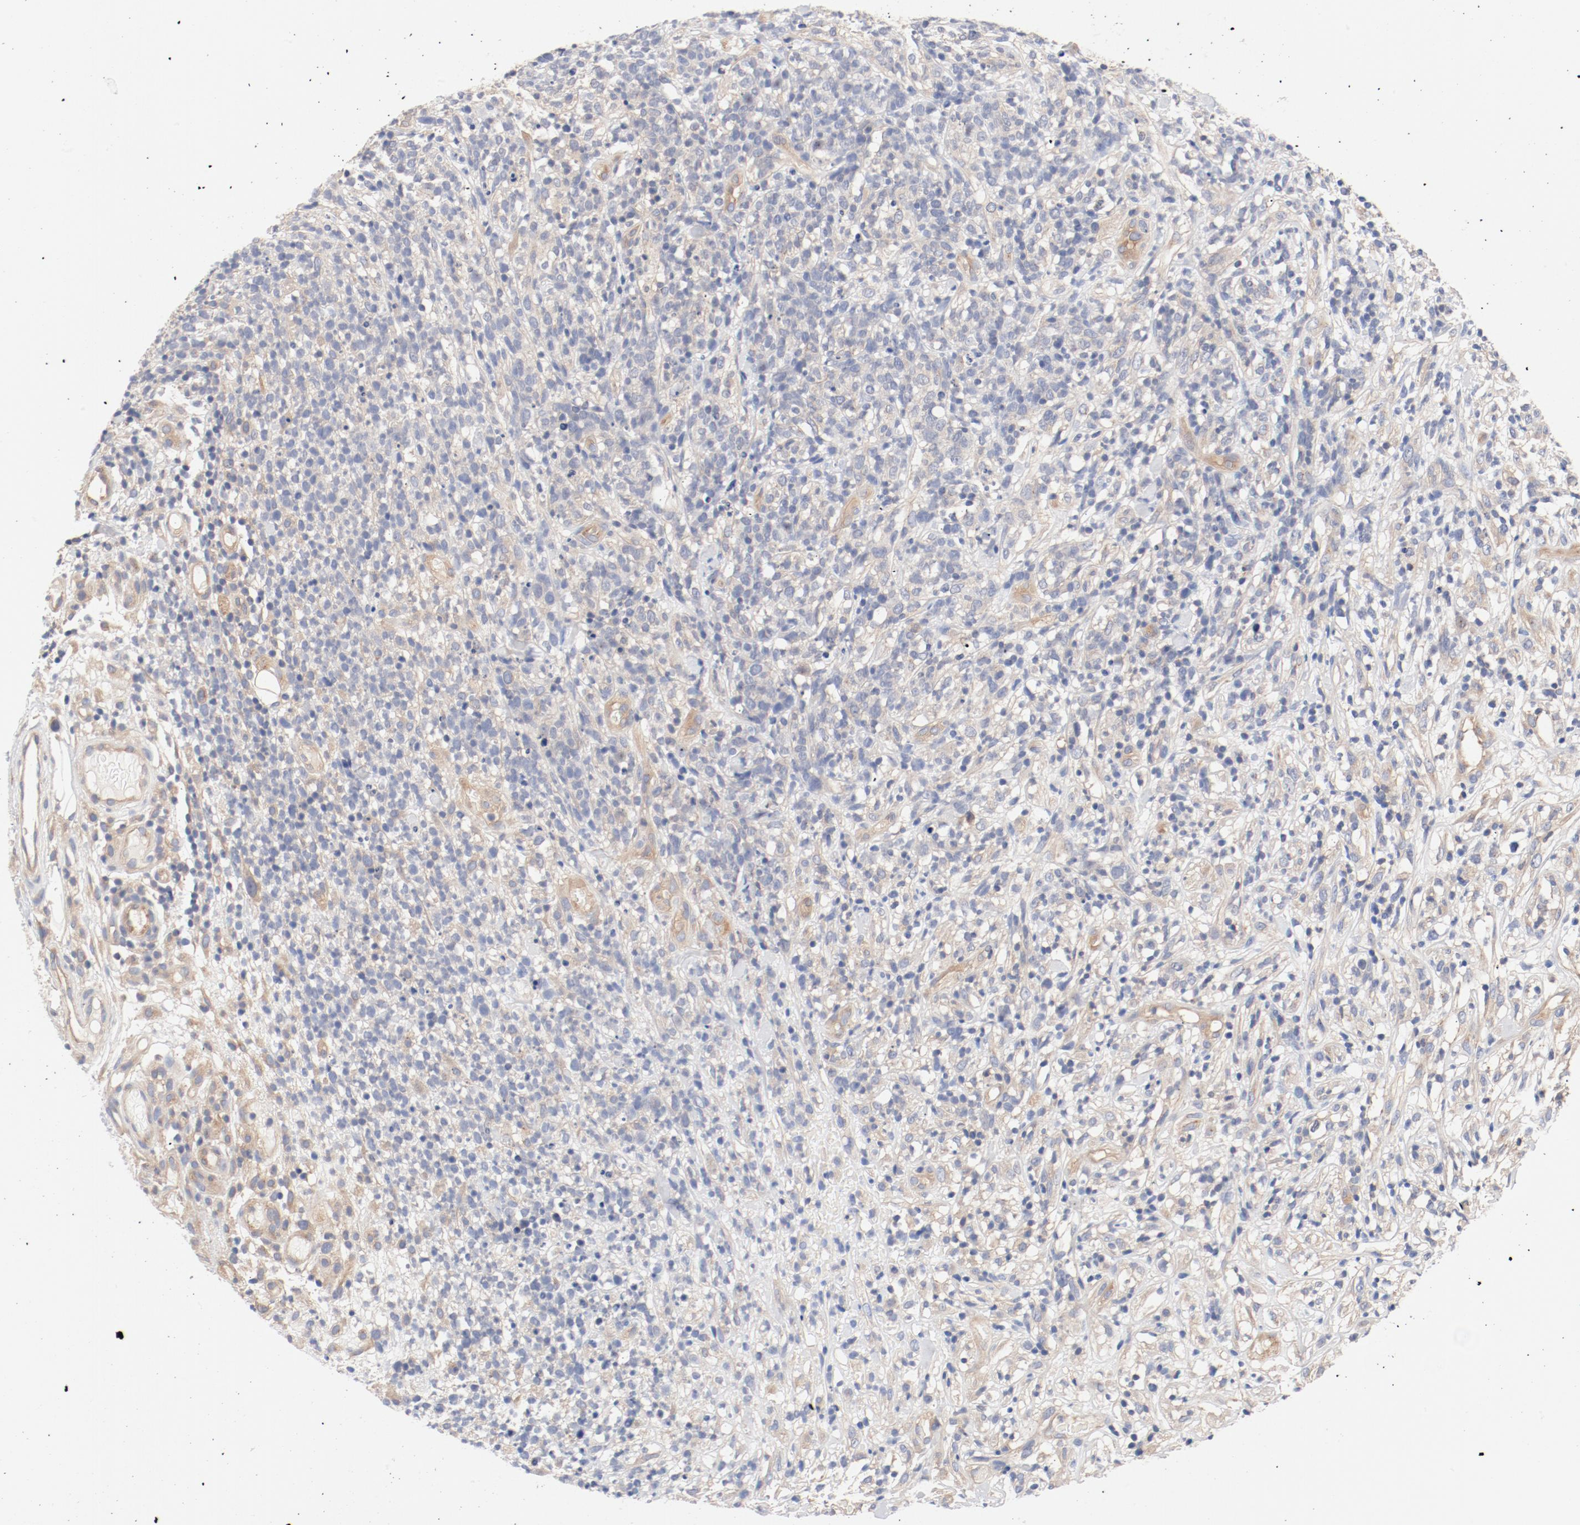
{"staining": {"intensity": "negative", "quantity": "none", "location": "none"}, "tissue": "lymphoma", "cell_type": "Tumor cells", "image_type": "cancer", "snomed": [{"axis": "morphology", "description": "Malignant lymphoma, non-Hodgkin's type, High grade"}, {"axis": "topography", "description": "Lymph node"}], "caption": "This is an immunohistochemistry photomicrograph of lymphoma. There is no expression in tumor cells.", "gene": "DYNC1H1", "patient": {"sex": "female", "age": 73}}